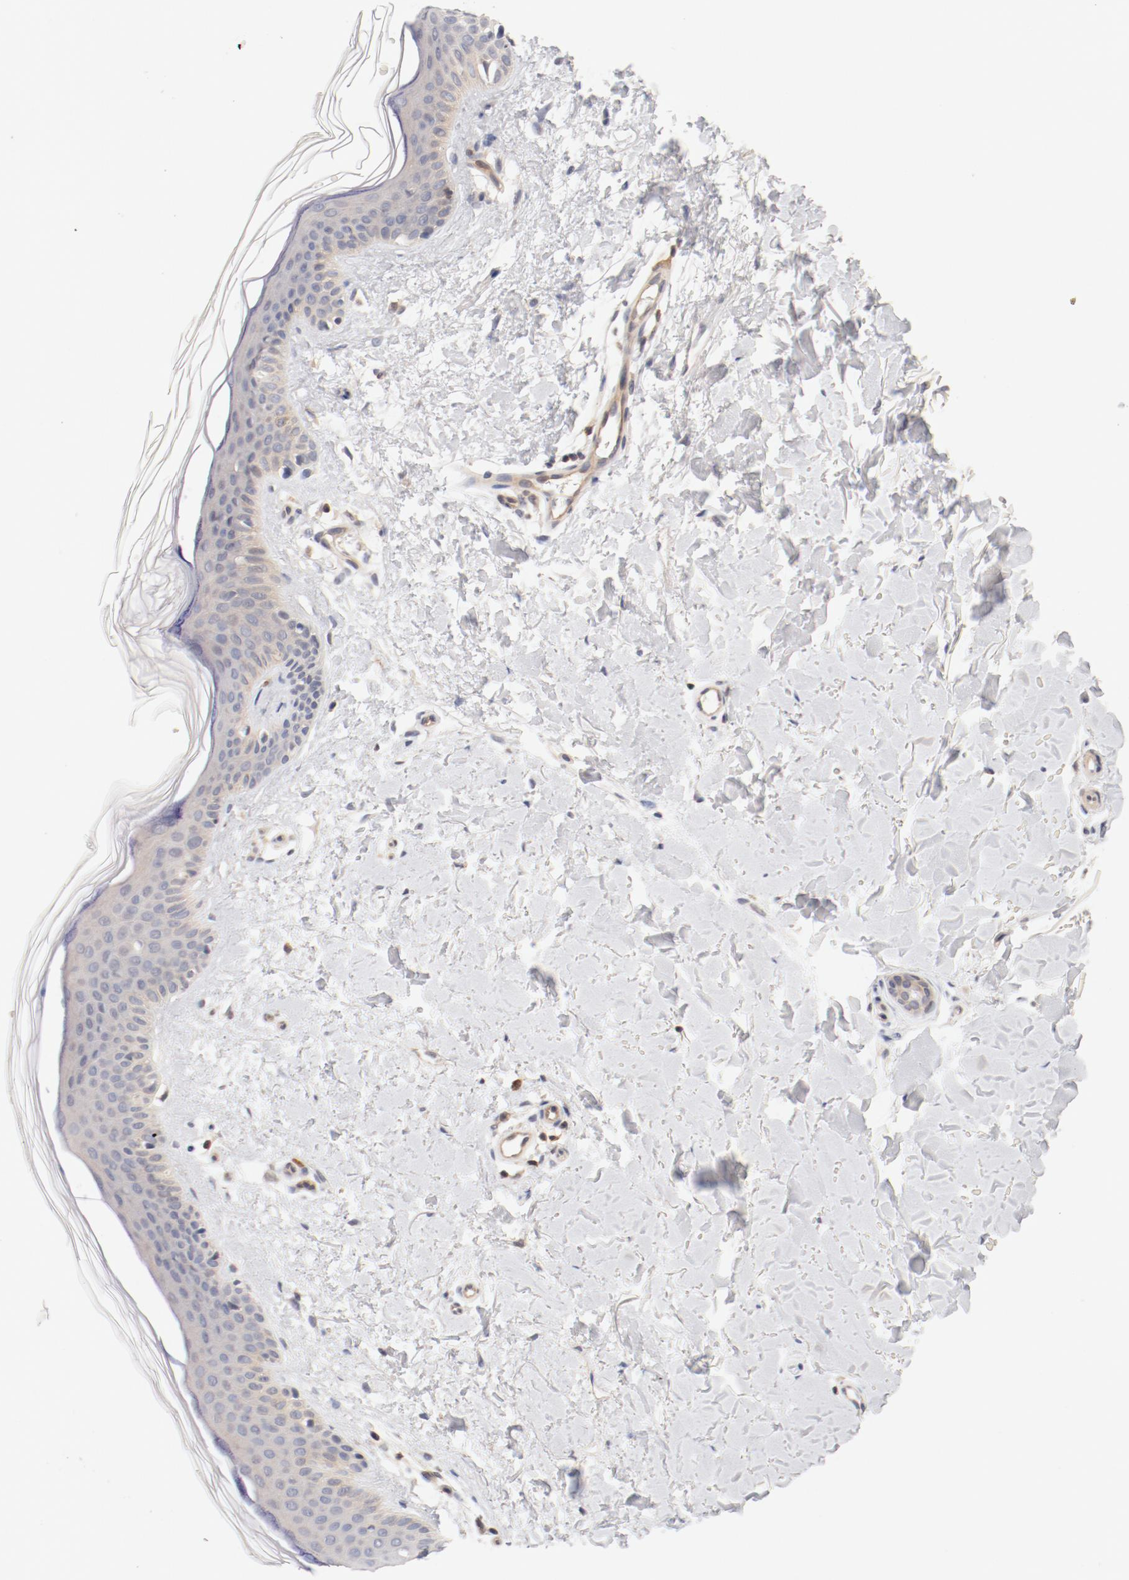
{"staining": {"intensity": "weak", "quantity": "25%-75%", "location": "cytoplasmic/membranous"}, "tissue": "skin", "cell_type": "Fibroblasts", "image_type": "normal", "snomed": [{"axis": "morphology", "description": "Normal tissue, NOS"}, {"axis": "topography", "description": "Skin"}], "caption": "Skin stained with DAB (3,3'-diaminobenzidine) immunohistochemistry reveals low levels of weak cytoplasmic/membranous staining in approximately 25%-75% of fibroblasts.", "gene": "ZNF267", "patient": {"sex": "female", "age": 56}}